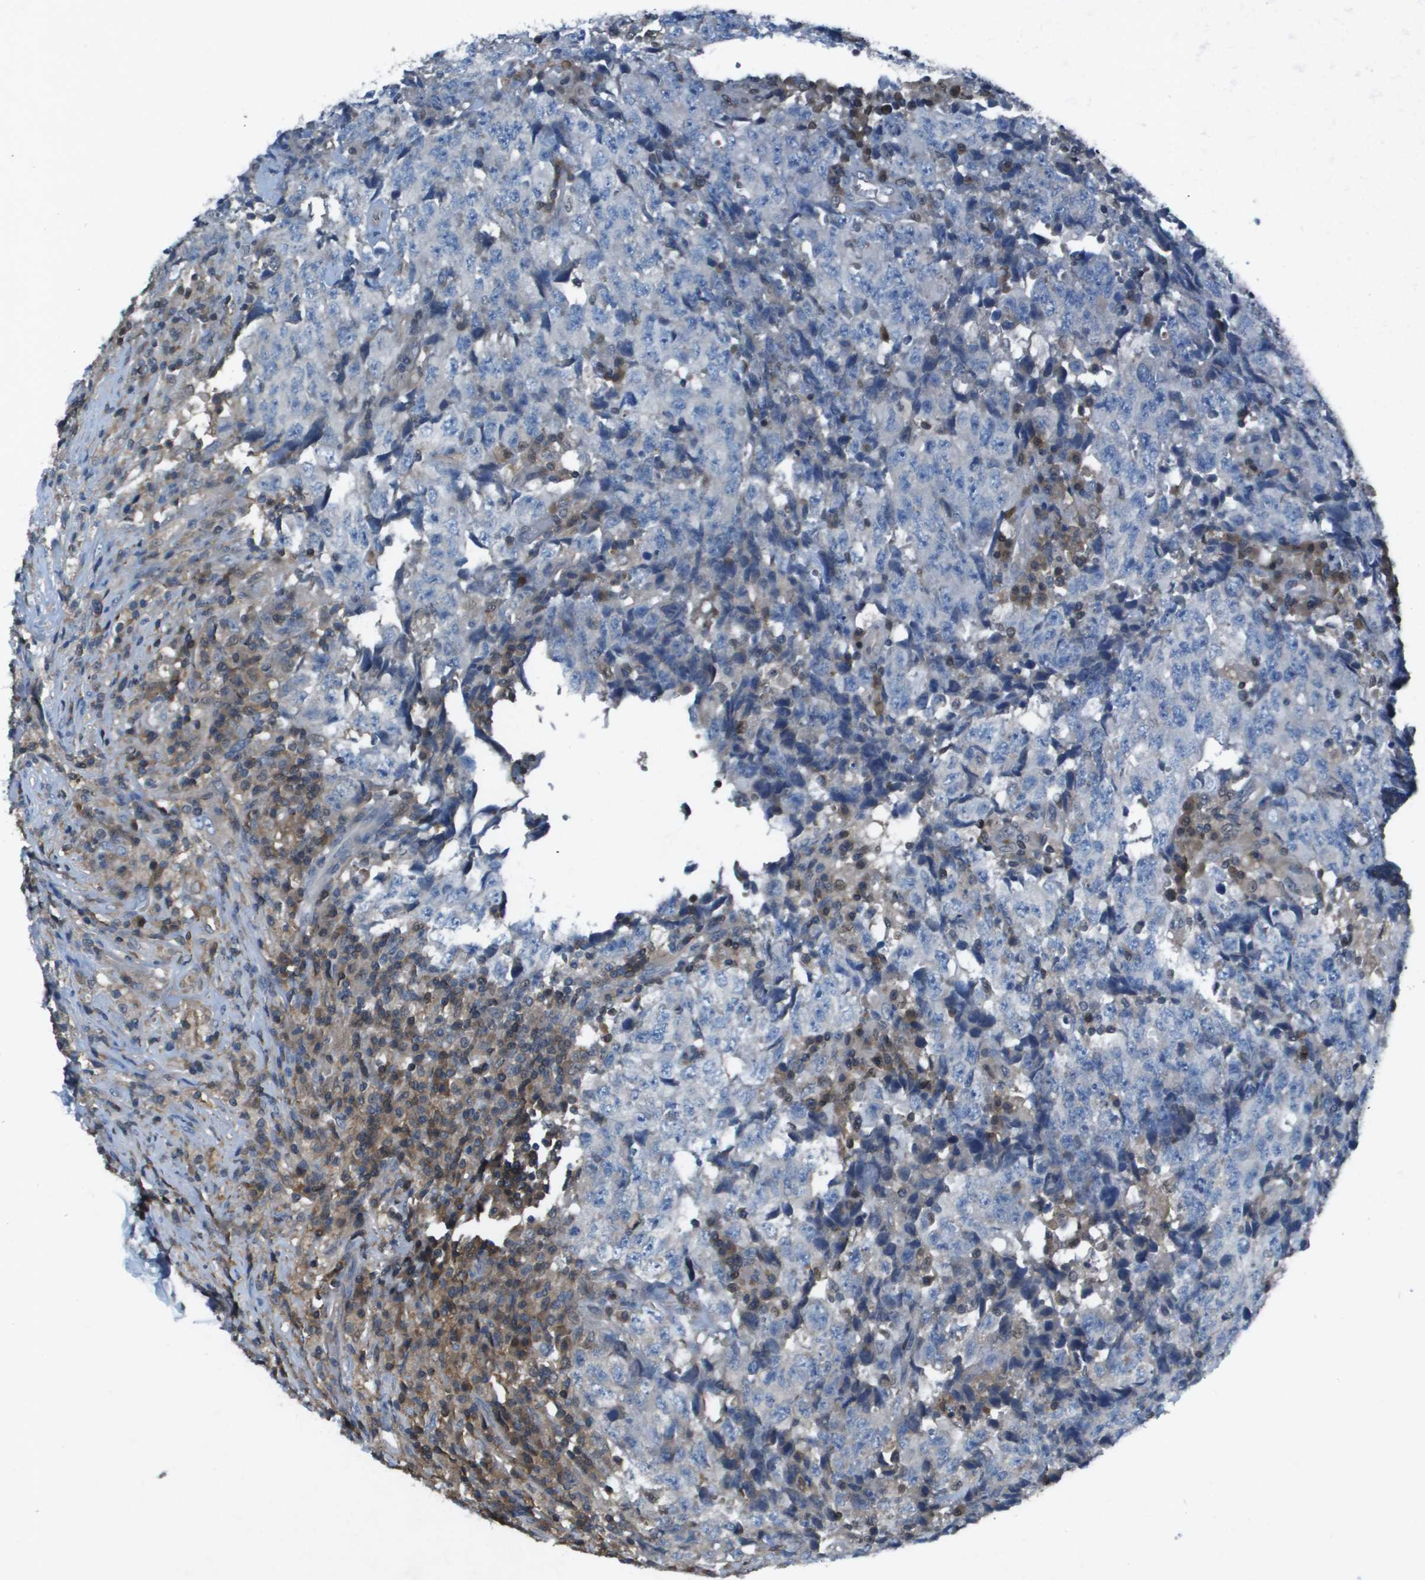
{"staining": {"intensity": "negative", "quantity": "none", "location": "none"}, "tissue": "testis cancer", "cell_type": "Tumor cells", "image_type": "cancer", "snomed": [{"axis": "morphology", "description": "Necrosis, NOS"}, {"axis": "morphology", "description": "Carcinoma, Embryonal, NOS"}, {"axis": "topography", "description": "Testis"}], "caption": "IHC of human embryonal carcinoma (testis) exhibits no expression in tumor cells. The staining is performed using DAB (3,3'-diaminobenzidine) brown chromogen with nuclei counter-stained in using hematoxylin.", "gene": "CAMK4", "patient": {"sex": "male", "age": 19}}